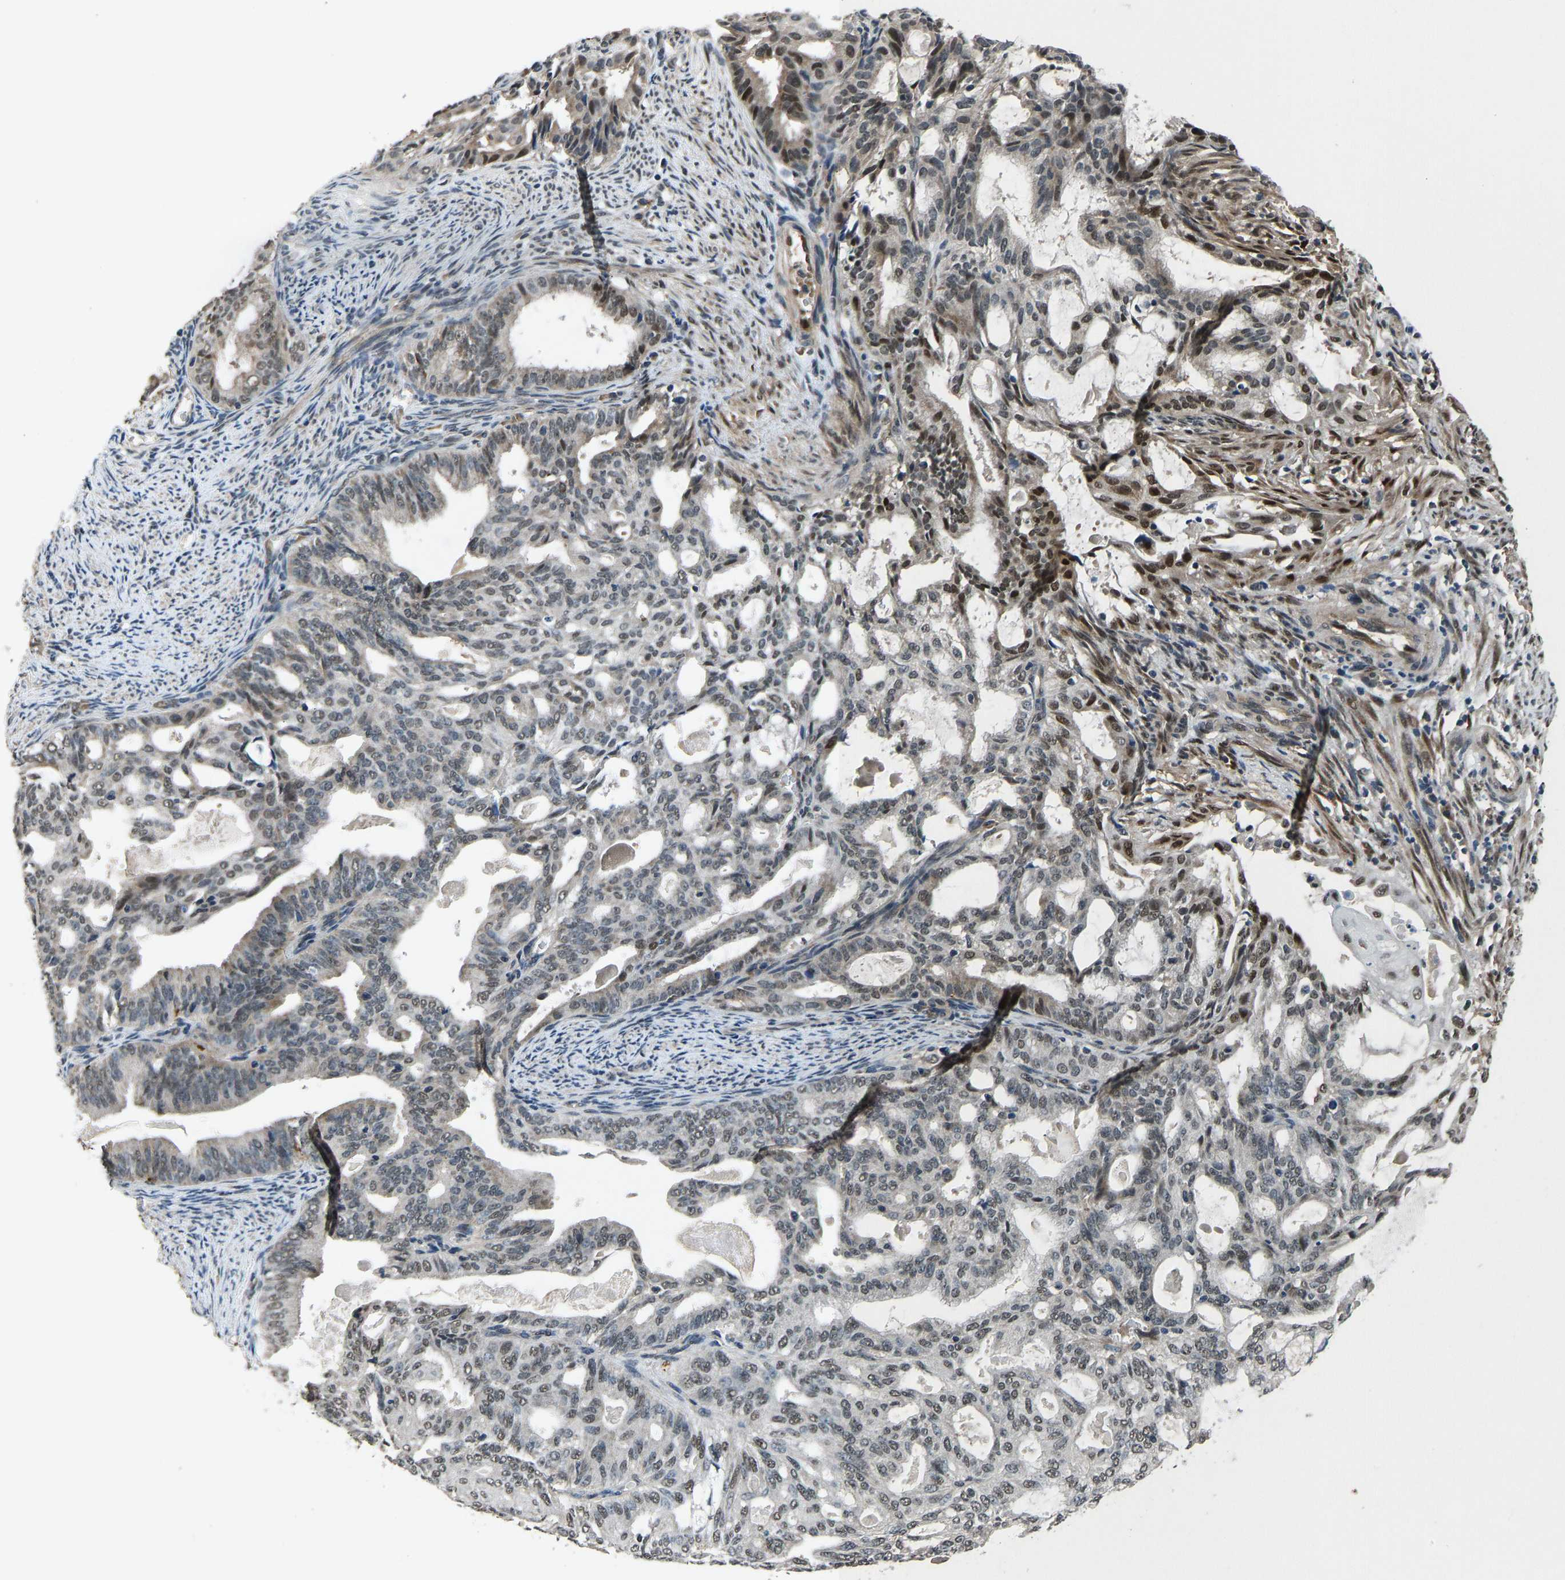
{"staining": {"intensity": "moderate", "quantity": "<25%", "location": "cytoplasmic/membranous,nuclear"}, "tissue": "endometrial cancer", "cell_type": "Tumor cells", "image_type": "cancer", "snomed": [{"axis": "morphology", "description": "Adenocarcinoma, NOS"}, {"axis": "topography", "description": "Endometrium"}], "caption": "A high-resolution micrograph shows immunohistochemistry (IHC) staining of adenocarcinoma (endometrial), which demonstrates moderate cytoplasmic/membranous and nuclear staining in approximately <25% of tumor cells. (brown staining indicates protein expression, while blue staining denotes nuclei).", "gene": "FOS", "patient": {"sex": "female", "age": 58}}